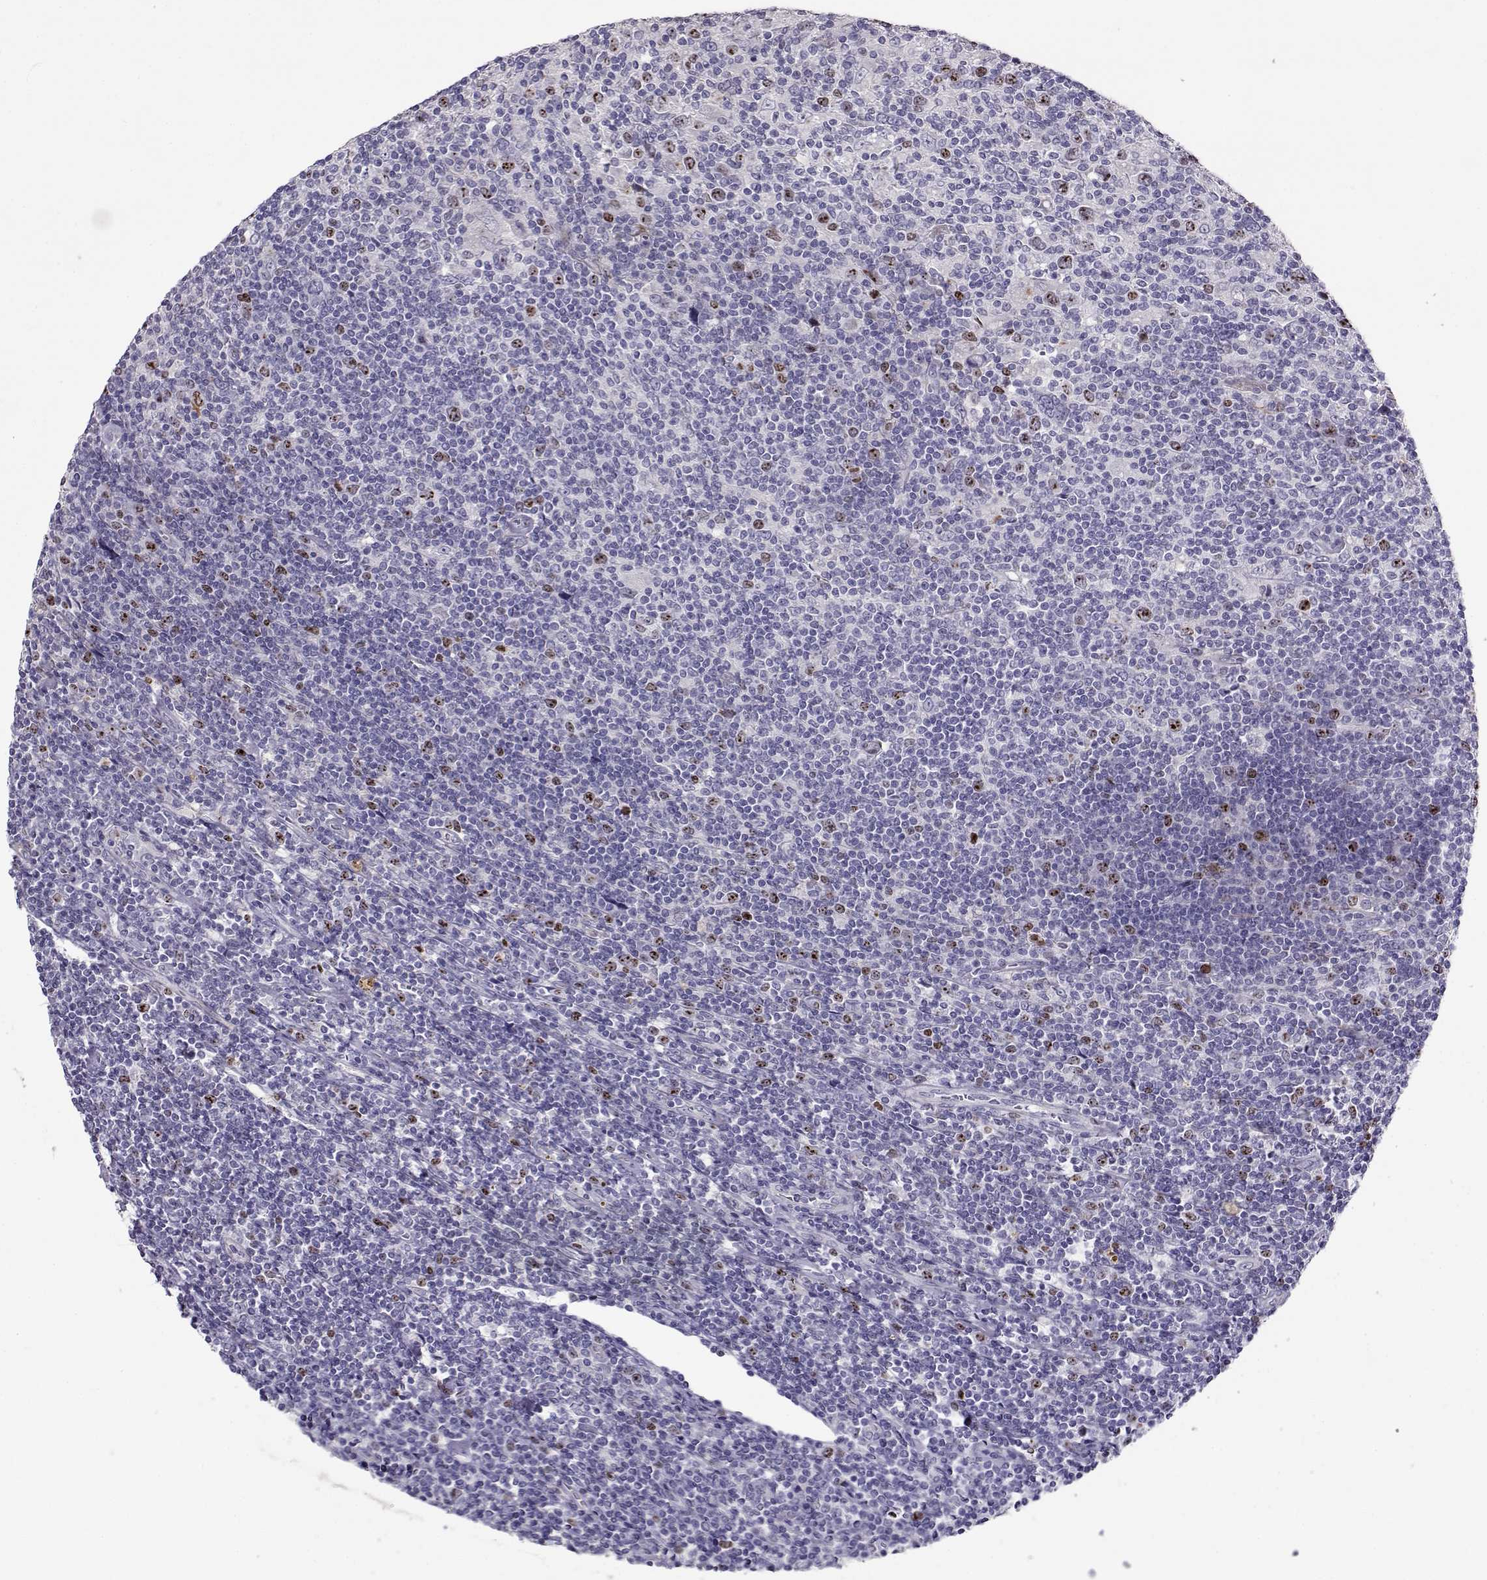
{"staining": {"intensity": "negative", "quantity": "none", "location": "none"}, "tissue": "lymphoma", "cell_type": "Tumor cells", "image_type": "cancer", "snomed": [{"axis": "morphology", "description": "Hodgkin's disease, NOS"}, {"axis": "topography", "description": "Lymph node"}], "caption": "High power microscopy micrograph of an immunohistochemistry photomicrograph of lymphoma, revealing no significant staining in tumor cells. (DAB (3,3'-diaminobenzidine) immunohistochemistry visualized using brightfield microscopy, high magnification).", "gene": "NPW", "patient": {"sex": "male", "age": 40}}